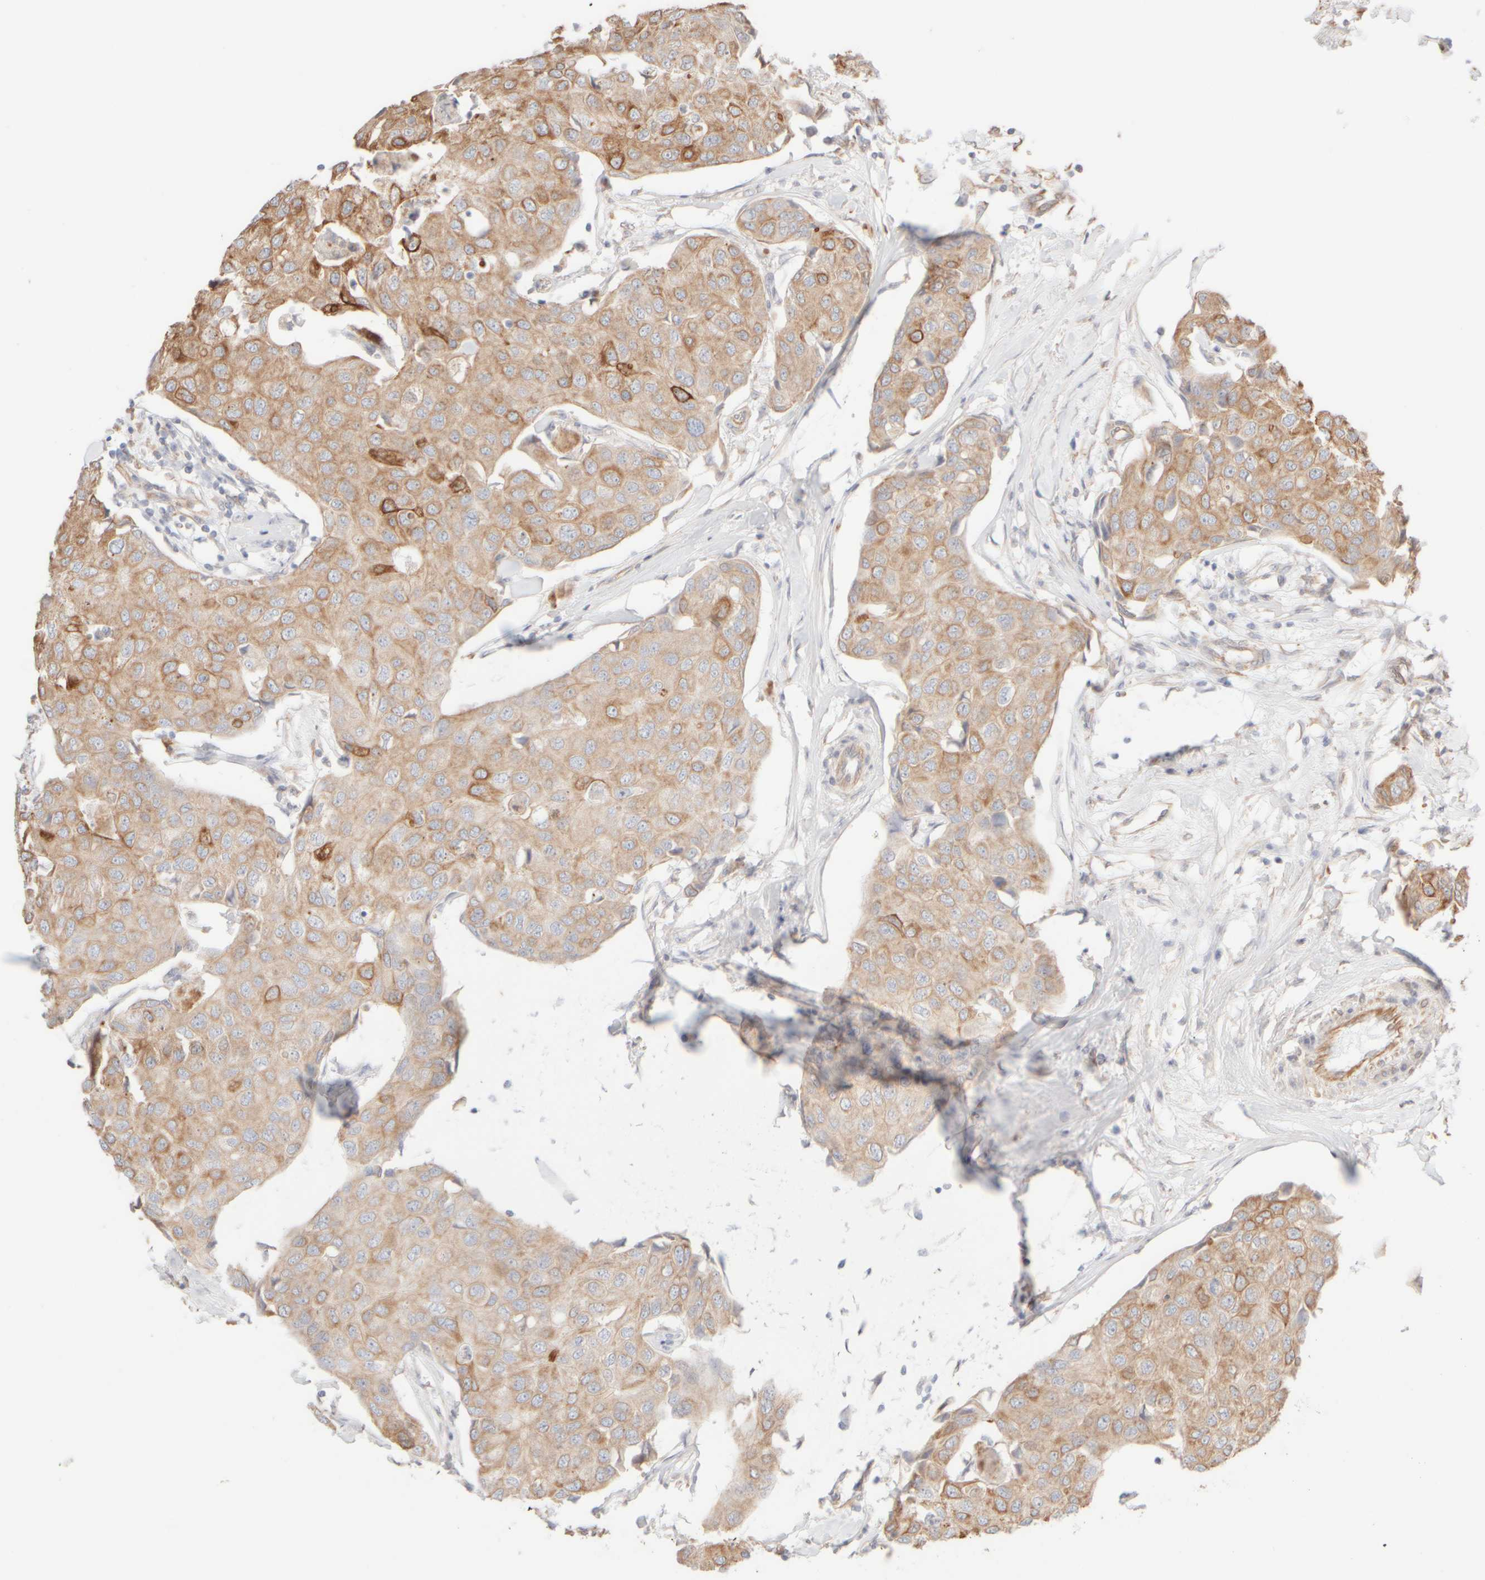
{"staining": {"intensity": "moderate", "quantity": ">75%", "location": "cytoplasmic/membranous"}, "tissue": "breast cancer", "cell_type": "Tumor cells", "image_type": "cancer", "snomed": [{"axis": "morphology", "description": "Duct carcinoma"}, {"axis": "topography", "description": "Breast"}], "caption": "A brown stain highlights moderate cytoplasmic/membranous staining of a protein in breast cancer tumor cells.", "gene": "KRT15", "patient": {"sex": "female", "age": 80}}